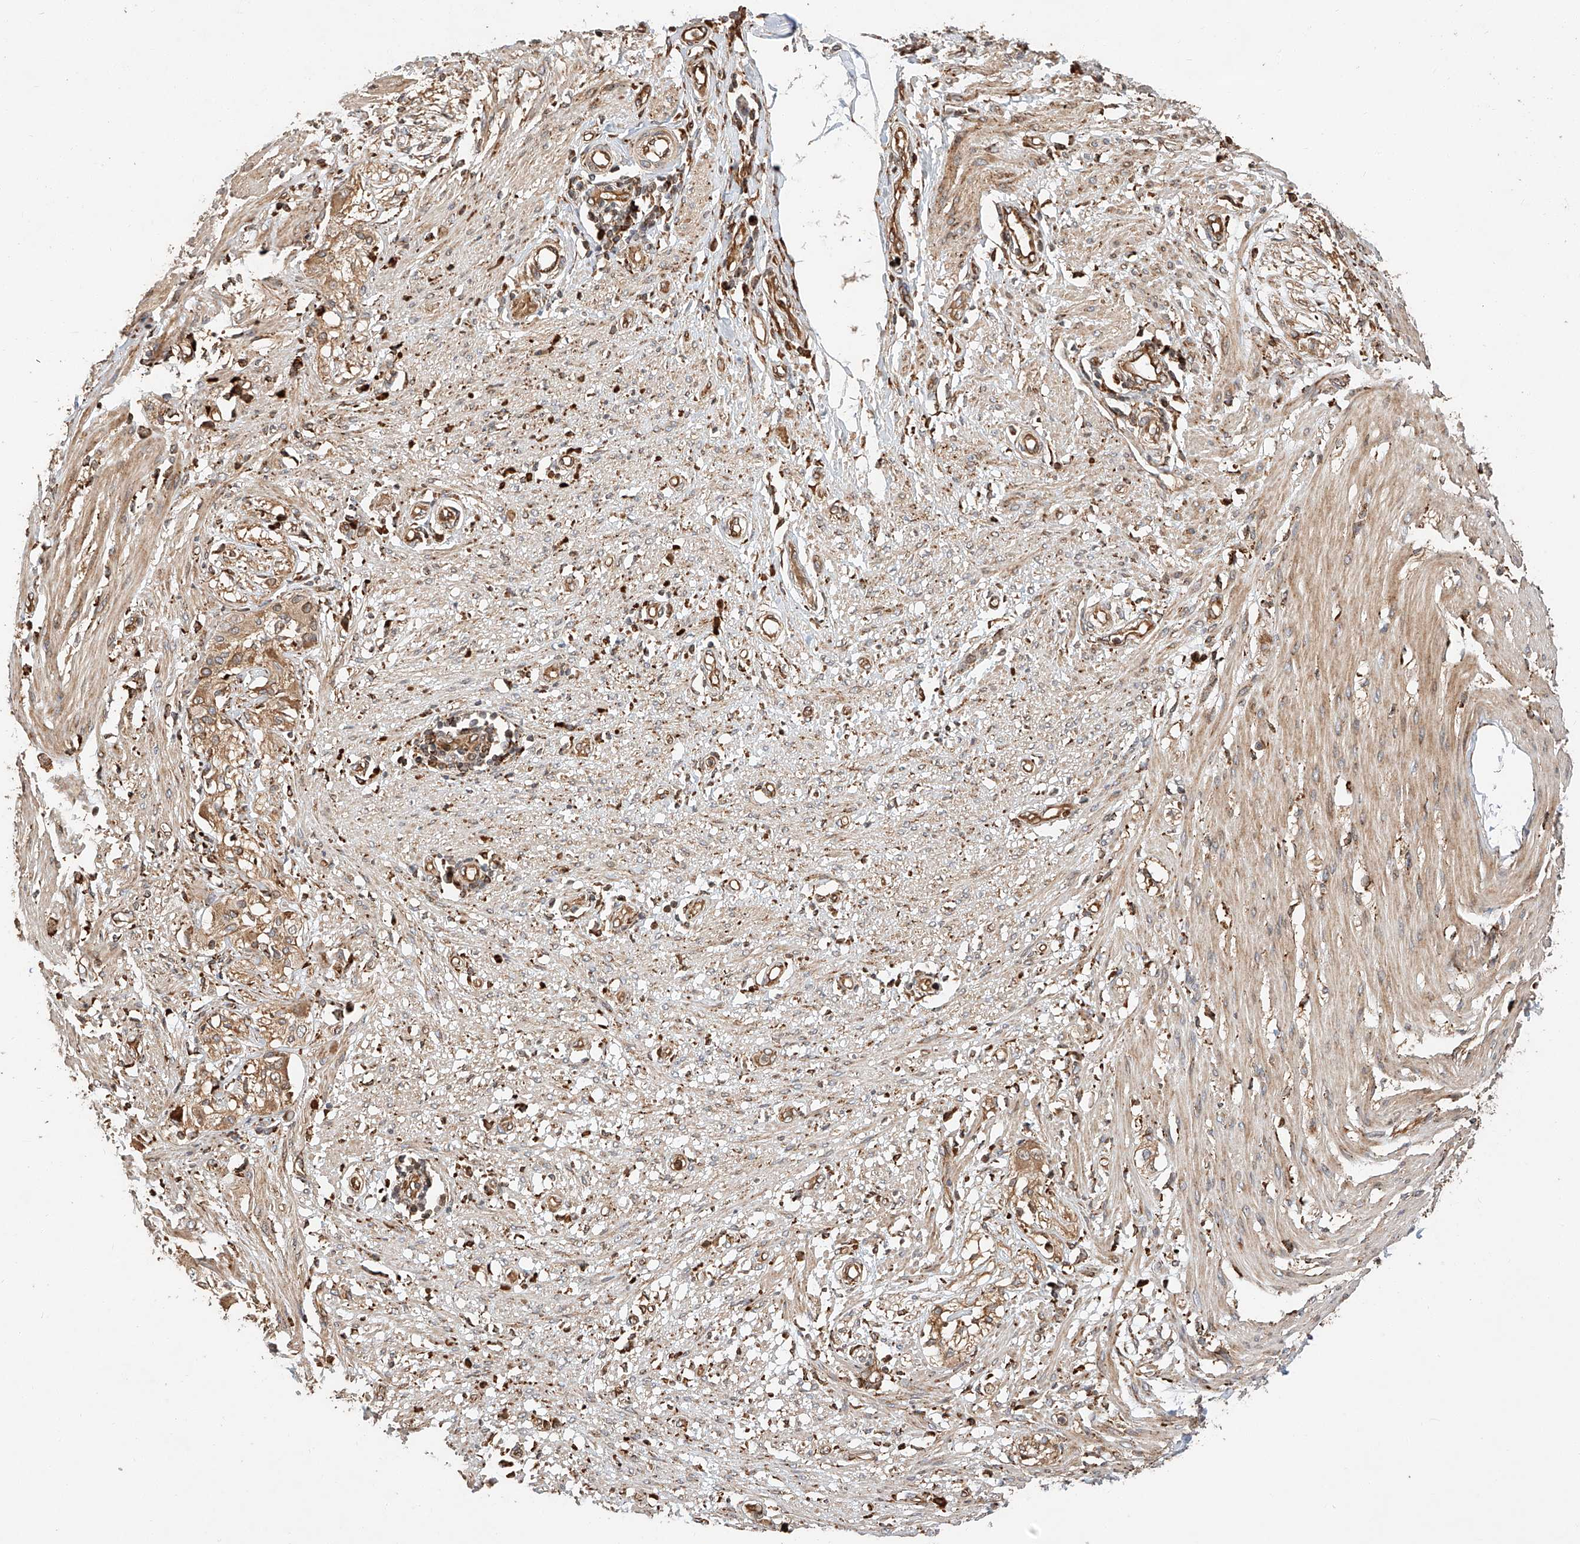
{"staining": {"intensity": "moderate", "quantity": ">75%", "location": "cytoplasmic/membranous"}, "tissue": "smooth muscle", "cell_type": "Smooth muscle cells", "image_type": "normal", "snomed": [{"axis": "morphology", "description": "Normal tissue, NOS"}, {"axis": "morphology", "description": "Adenocarcinoma, NOS"}, {"axis": "topography", "description": "Colon"}, {"axis": "topography", "description": "Peripheral nerve tissue"}], "caption": "This photomicrograph demonstrates benign smooth muscle stained with immunohistochemistry (IHC) to label a protein in brown. The cytoplasmic/membranous of smooth muscle cells show moderate positivity for the protein. Nuclei are counter-stained blue.", "gene": "ZNF84", "patient": {"sex": "male", "age": 14}}